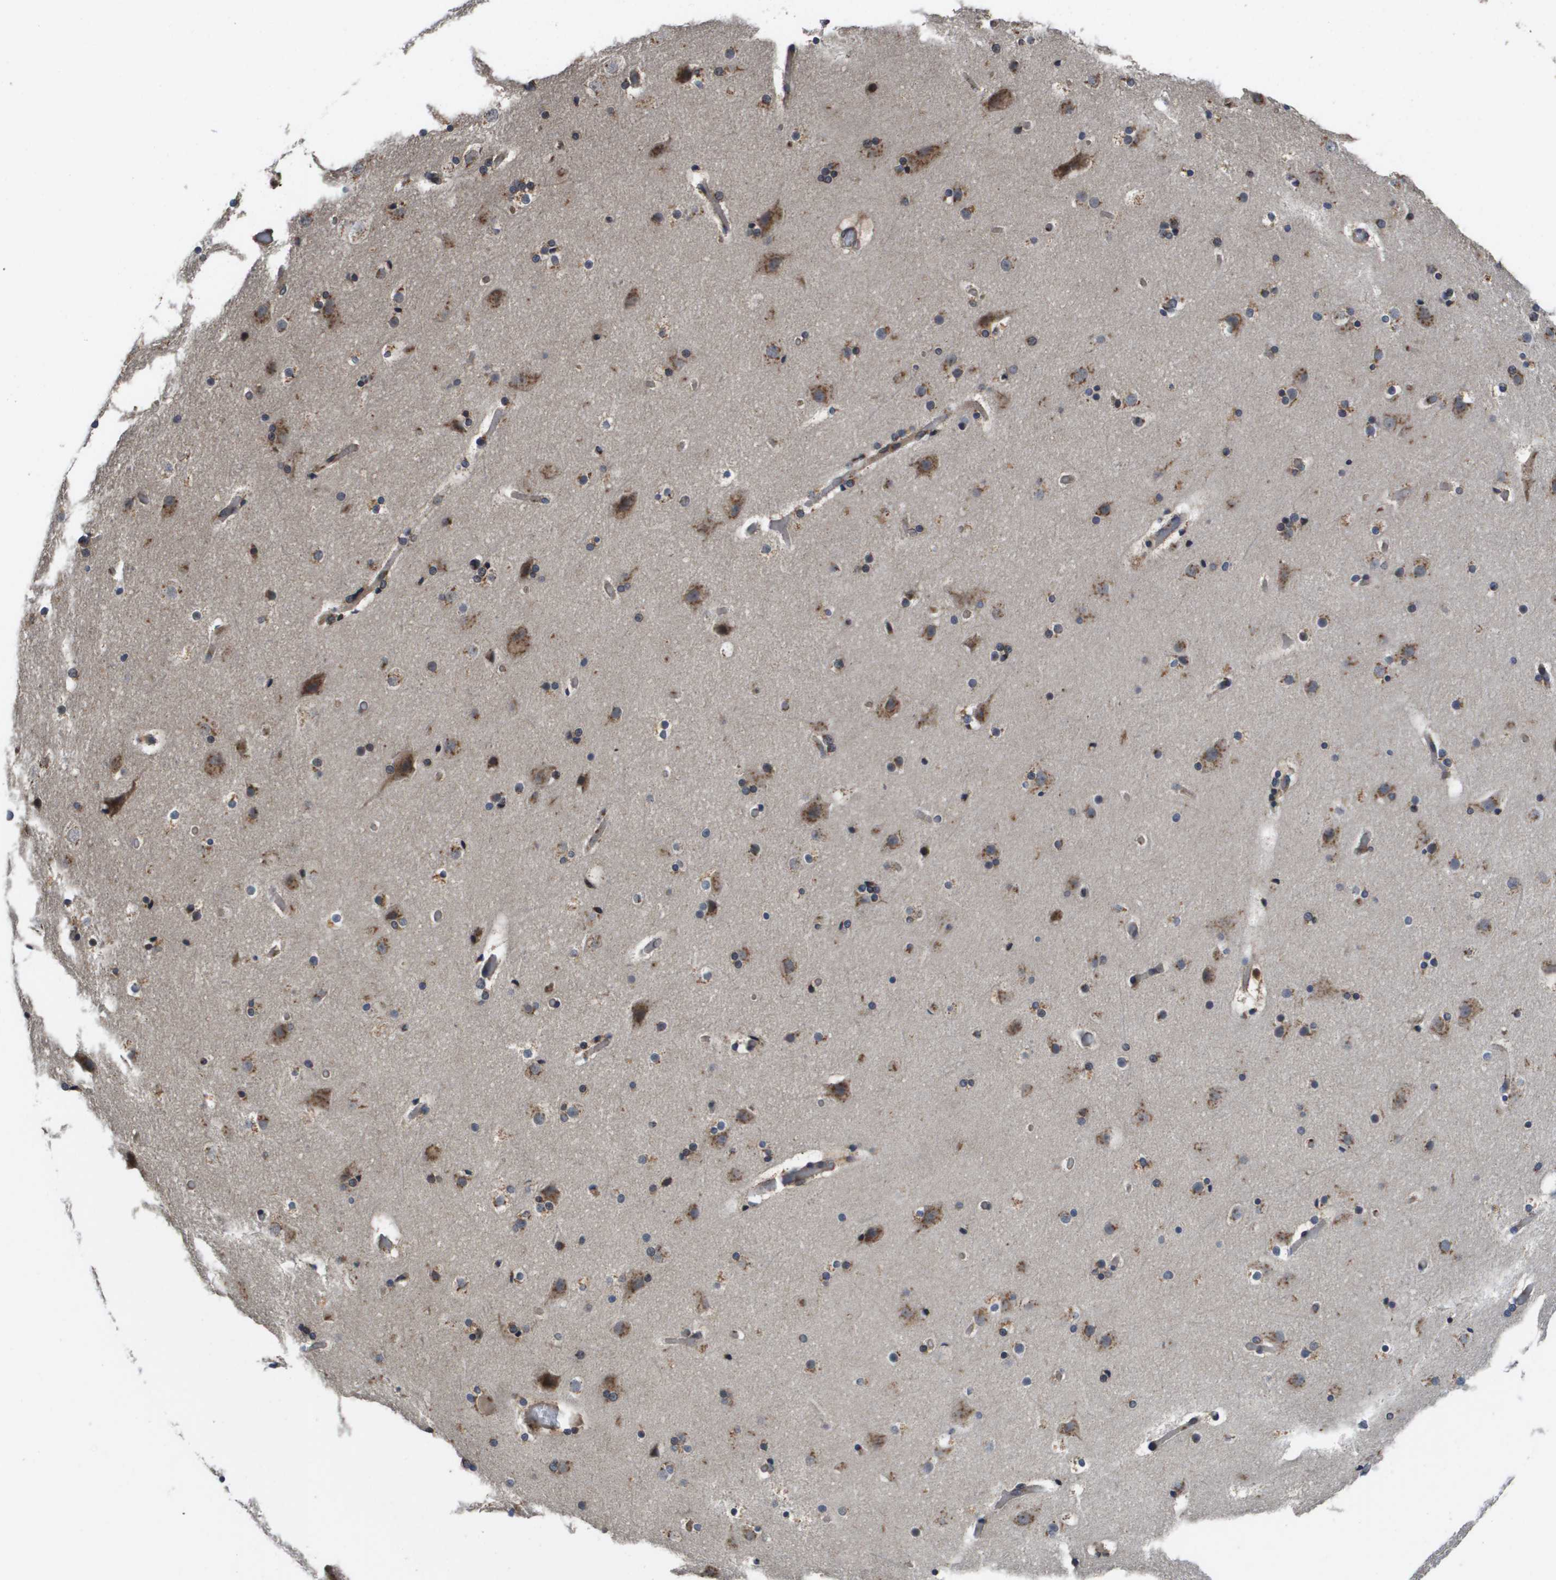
{"staining": {"intensity": "moderate", "quantity": "<25%", "location": "cytoplasmic/membranous"}, "tissue": "cerebral cortex", "cell_type": "Endothelial cells", "image_type": "normal", "snomed": [{"axis": "morphology", "description": "Normal tissue, NOS"}, {"axis": "topography", "description": "Cerebral cortex"}], "caption": "Benign cerebral cortex reveals moderate cytoplasmic/membranous positivity in approximately <25% of endothelial cells.", "gene": "PCK1", "patient": {"sex": "male", "age": 57}}